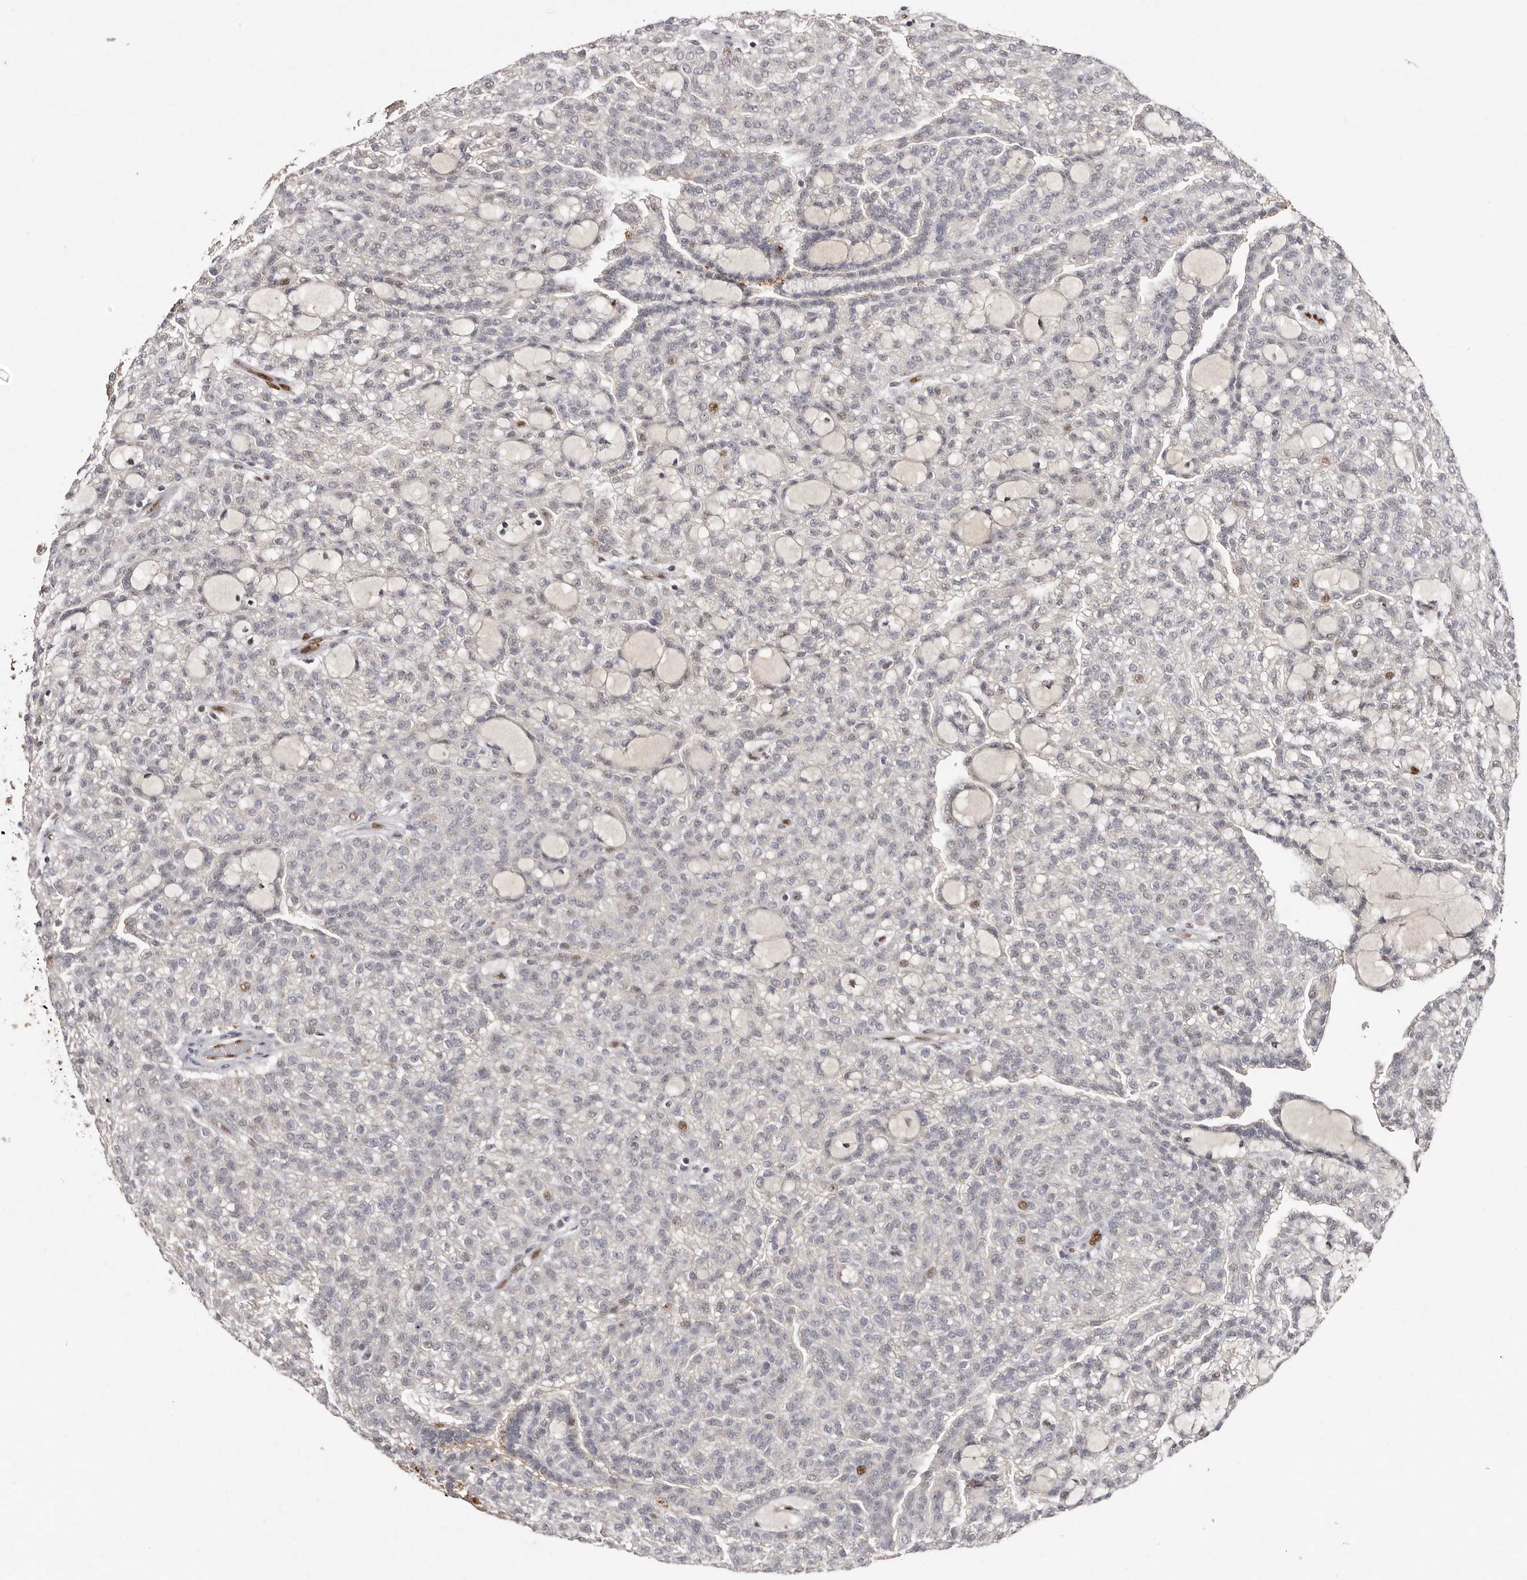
{"staining": {"intensity": "moderate", "quantity": "<25%", "location": "nuclear"}, "tissue": "renal cancer", "cell_type": "Tumor cells", "image_type": "cancer", "snomed": [{"axis": "morphology", "description": "Adenocarcinoma, NOS"}, {"axis": "topography", "description": "Kidney"}], "caption": "Protein staining by immunohistochemistry (IHC) displays moderate nuclear positivity in about <25% of tumor cells in adenocarcinoma (renal).", "gene": "KLF7", "patient": {"sex": "male", "age": 63}}